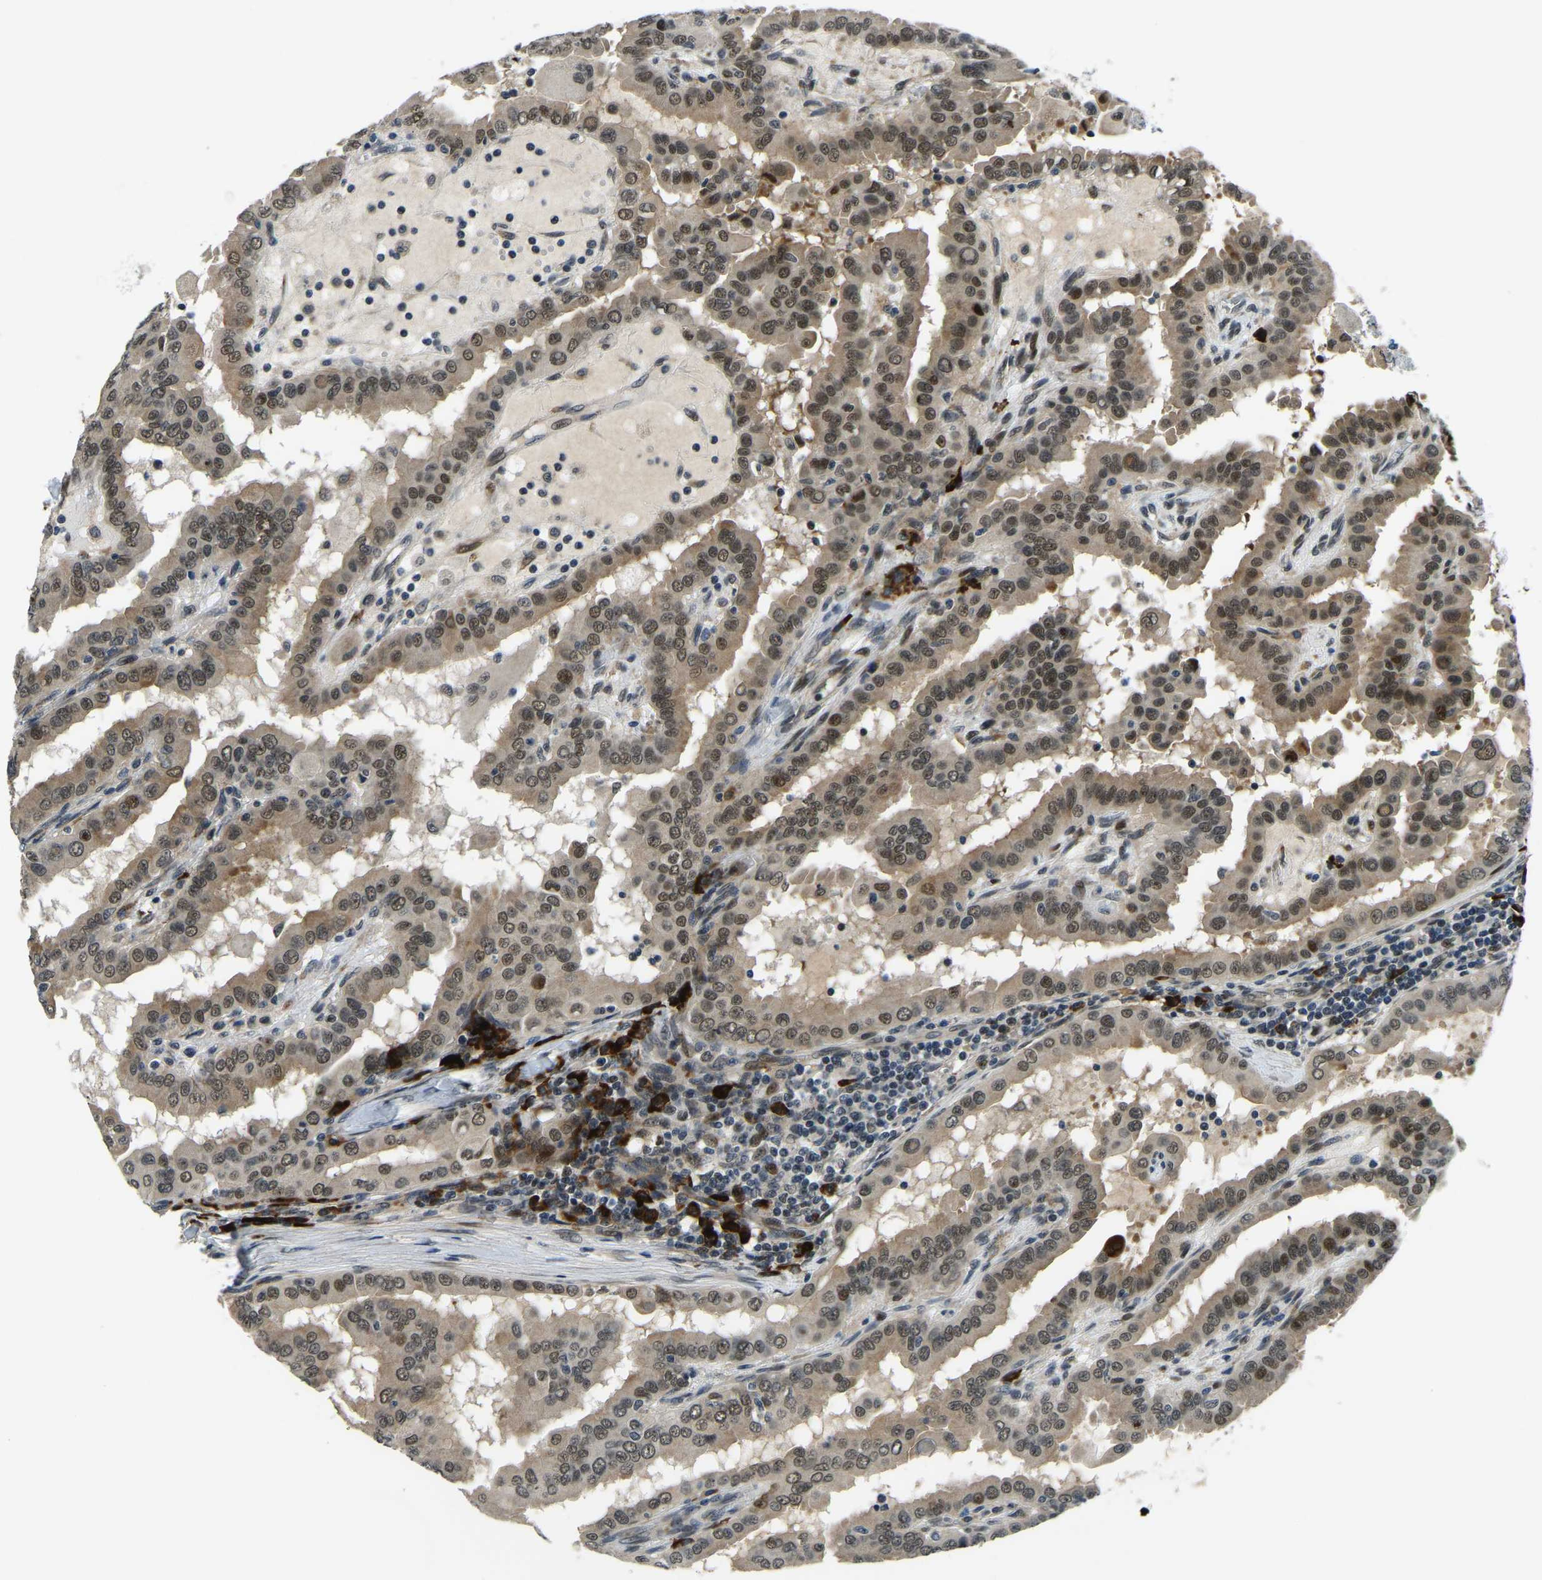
{"staining": {"intensity": "moderate", "quantity": ">75%", "location": "cytoplasmic/membranous,nuclear"}, "tissue": "thyroid cancer", "cell_type": "Tumor cells", "image_type": "cancer", "snomed": [{"axis": "morphology", "description": "Papillary adenocarcinoma, NOS"}, {"axis": "topography", "description": "Thyroid gland"}], "caption": "Papillary adenocarcinoma (thyroid) stained with a protein marker shows moderate staining in tumor cells.", "gene": "ING2", "patient": {"sex": "male", "age": 33}}